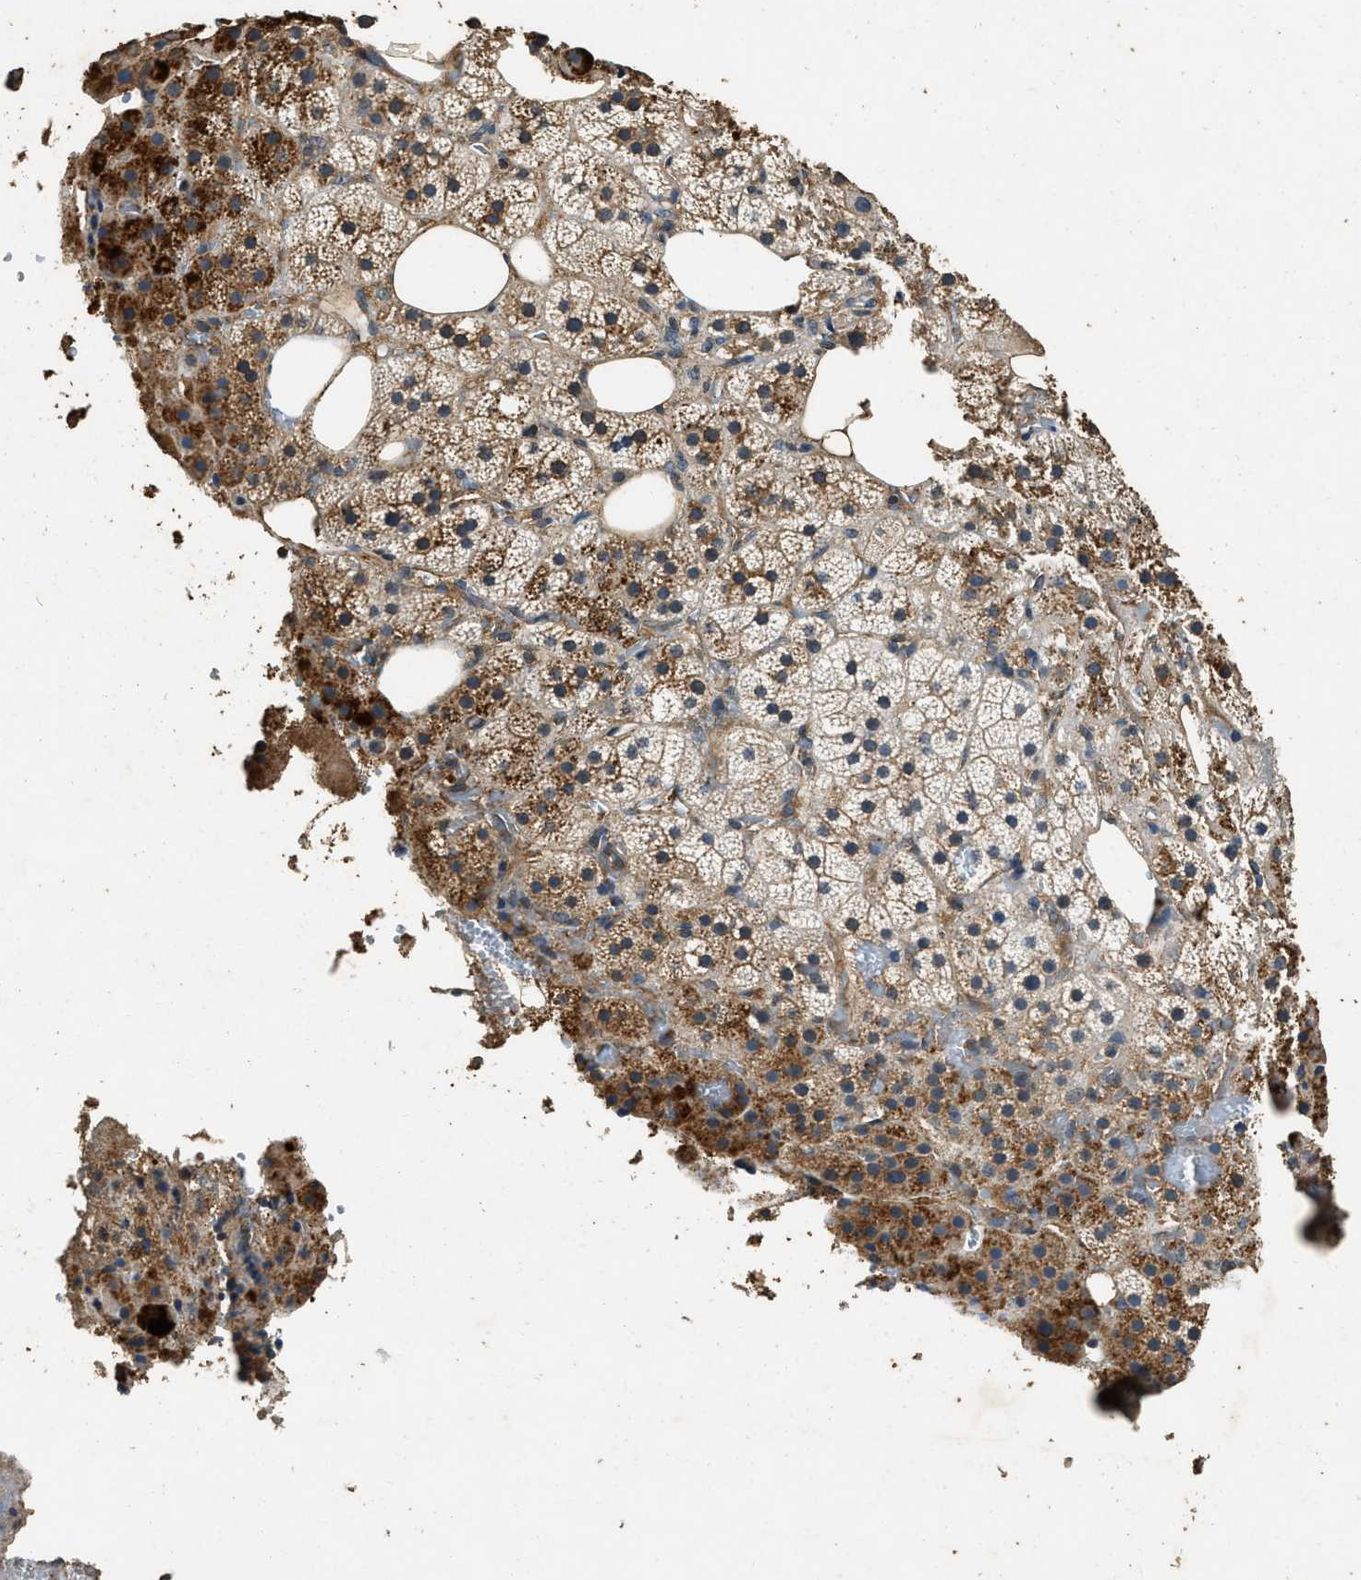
{"staining": {"intensity": "moderate", "quantity": "25%-75%", "location": "cytoplasmic/membranous"}, "tissue": "adrenal gland", "cell_type": "Glandular cells", "image_type": "normal", "snomed": [{"axis": "morphology", "description": "Normal tissue, NOS"}, {"axis": "topography", "description": "Adrenal gland"}], "caption": "The image exhibits staining of benign adrenal gland, revealing moderate cytoplasmic/membranous protein expression (brown color) within glandular cells.", "gene": "MIB1", "patient": {"sex": "female", "age": 59}}